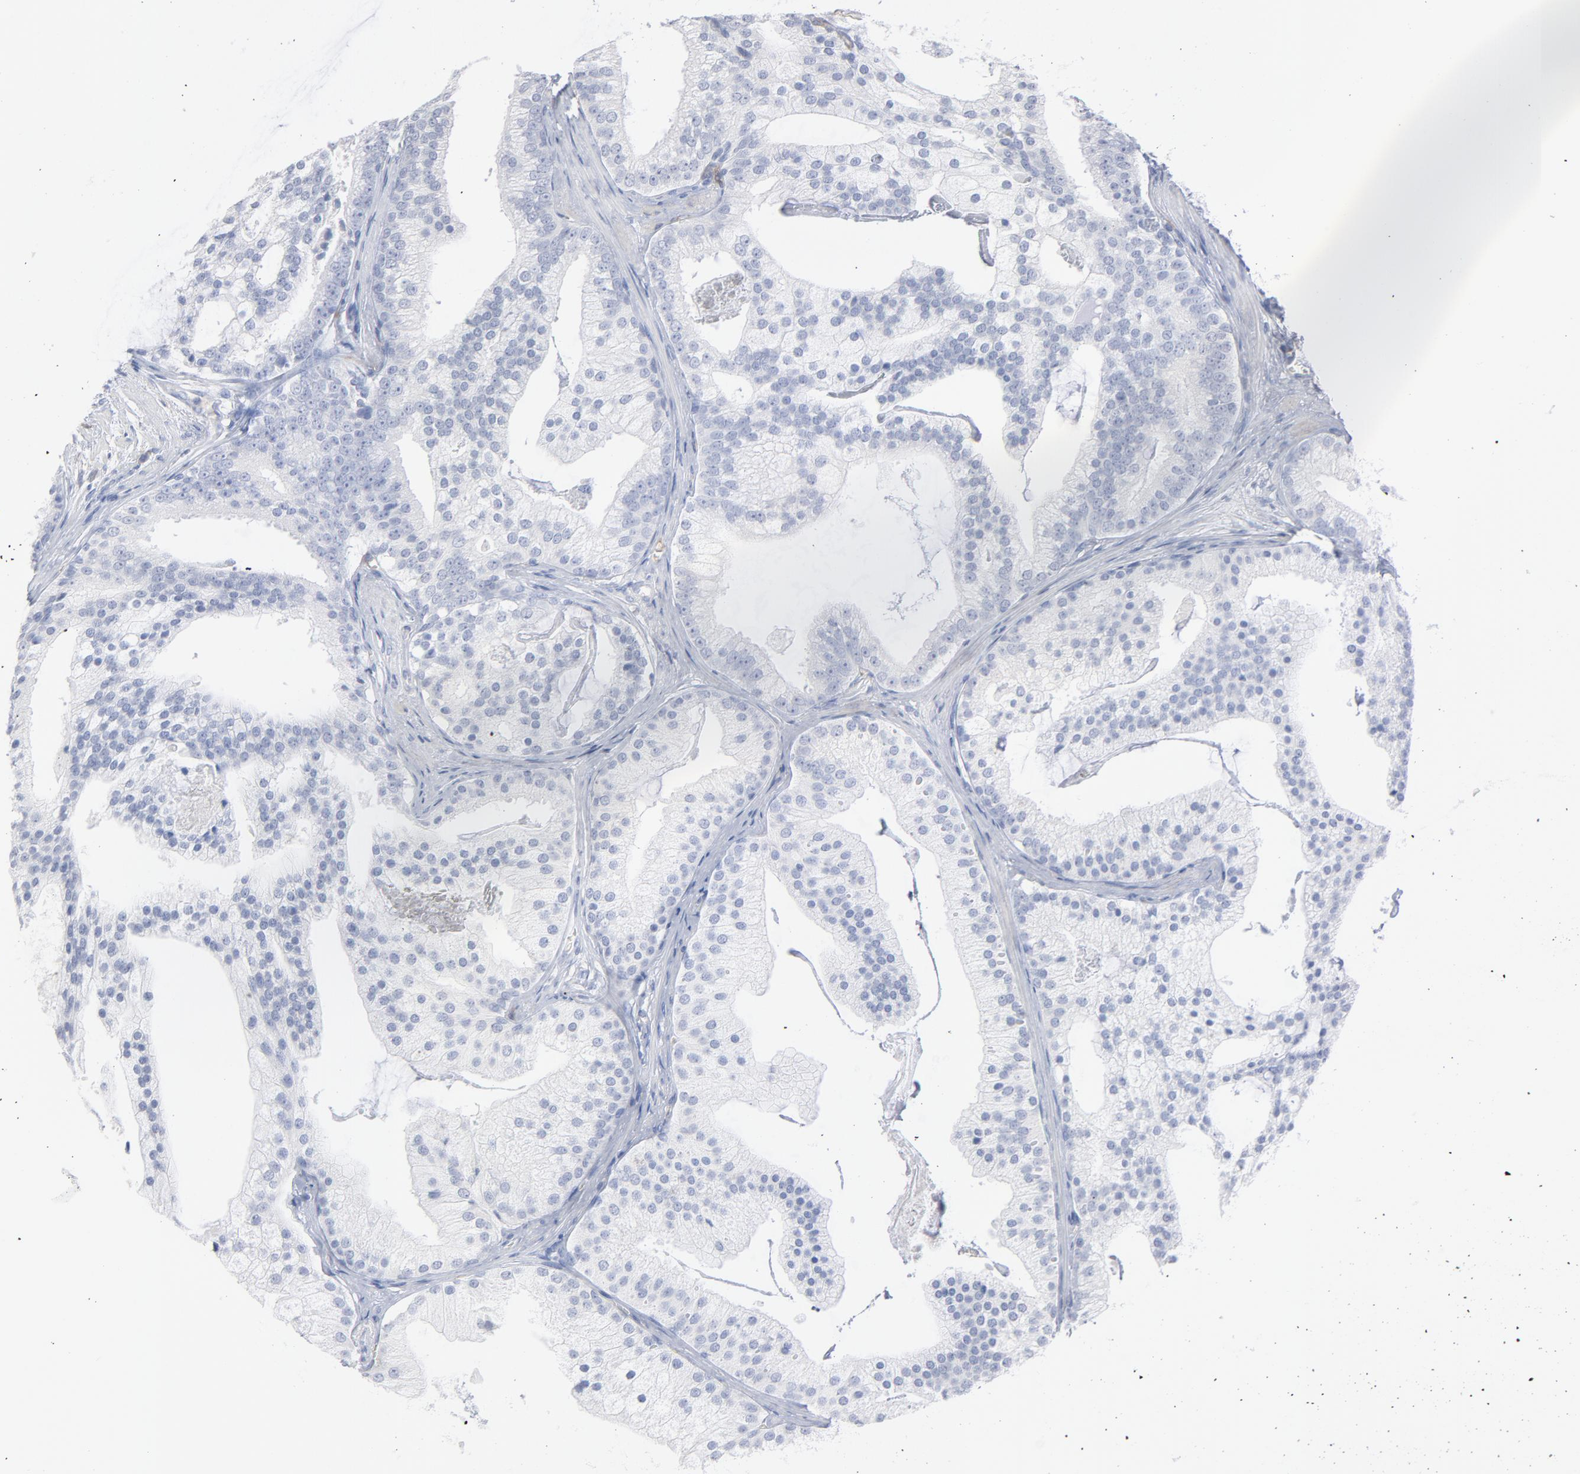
{"staining": {"intensity": "negative", "quantity": "none", "location": "none"}, "tissue": "prostate cancer", "cell_type": "Tumor cells", "image_type": "cancer", "snomed": [{"axis": "morphology", "description": "Adenocarcinoma, Low grade"}, {"axis": "topography", "description": "Prostate"}], "caption": "Tumor cells are negative for protein expression in human prostate cancer.", "gene": "P2RY8", "patient": {"sex": "male", "age": 58}}